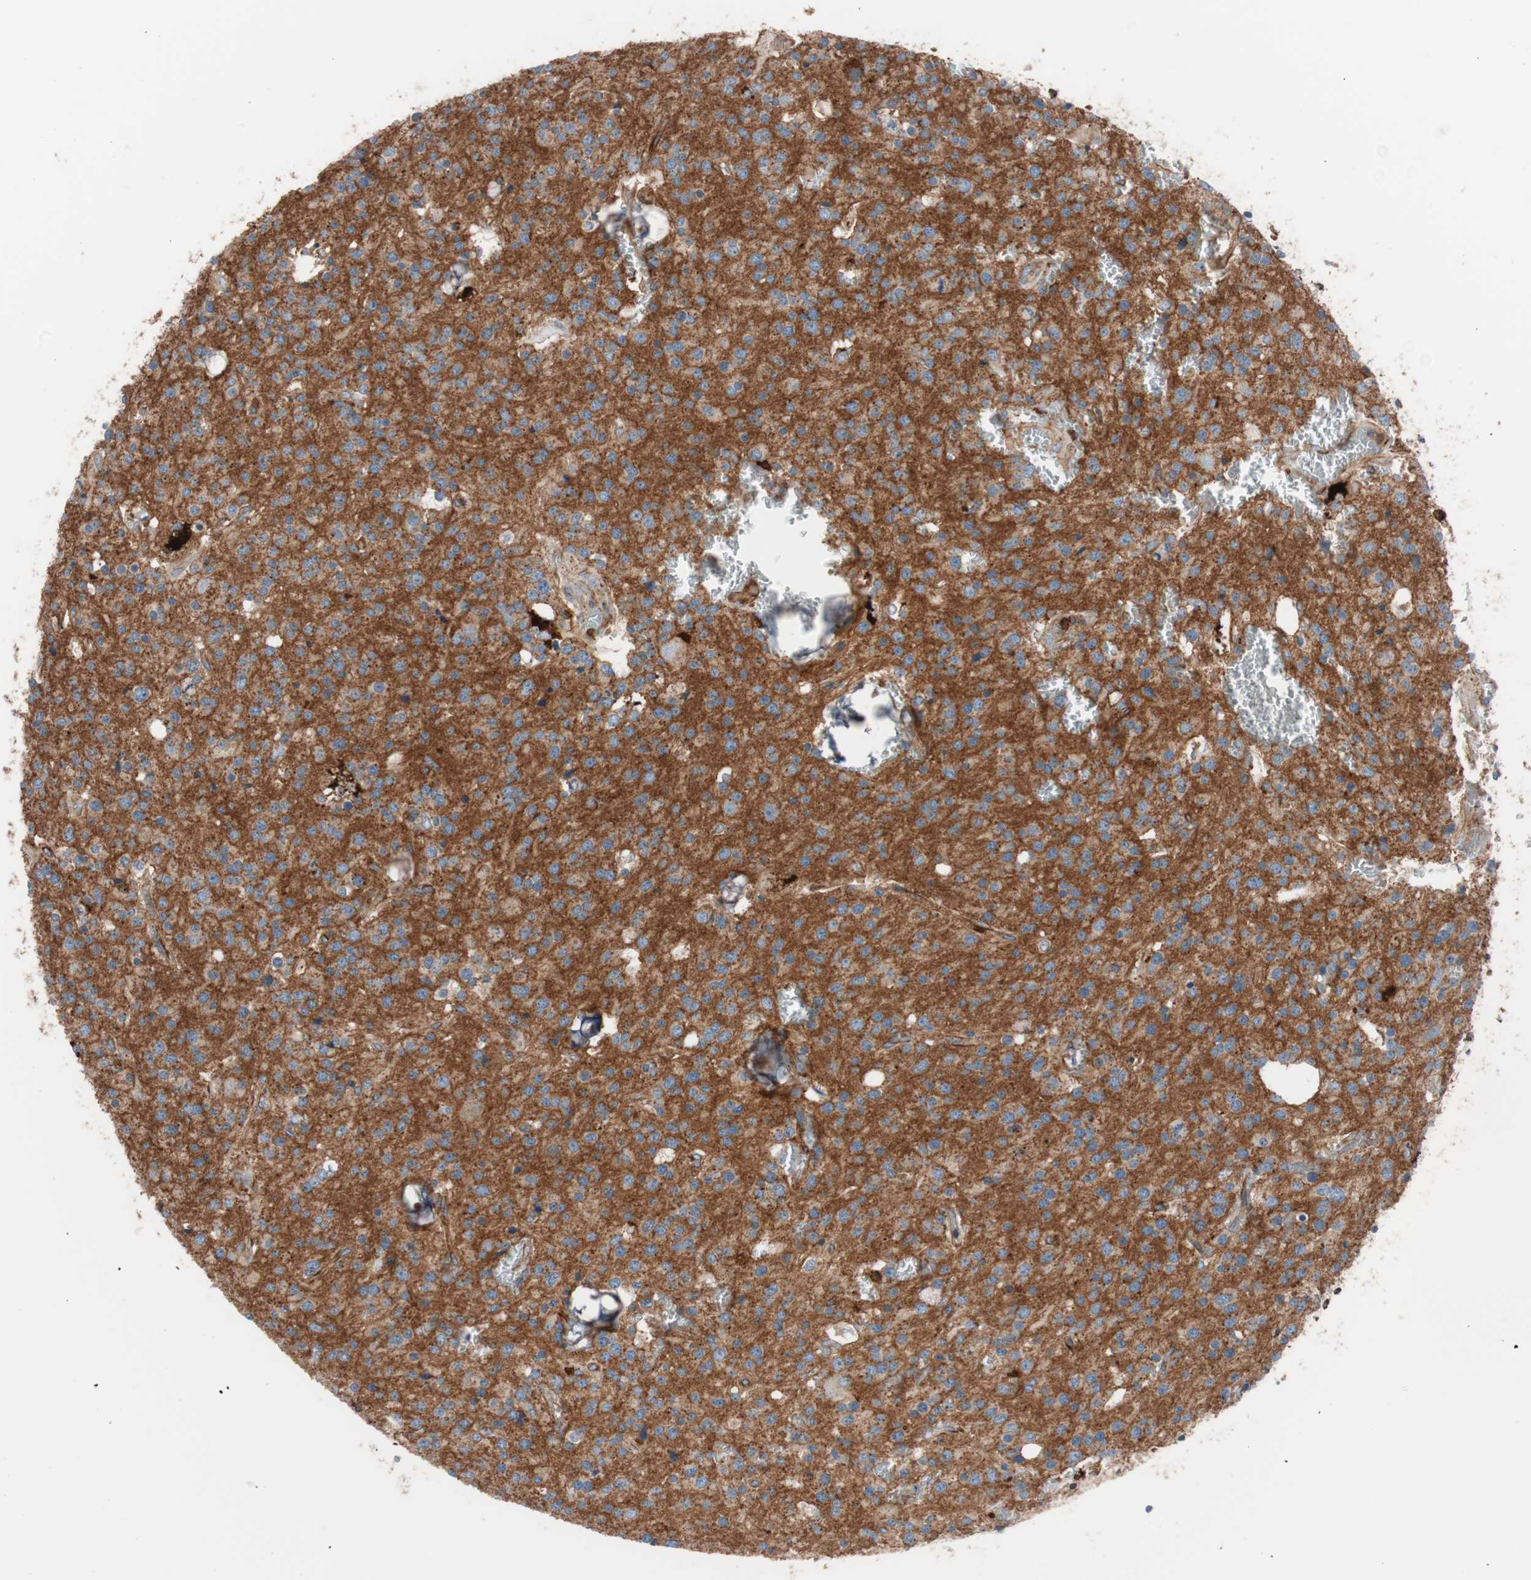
{"staining": {"intensity": "strong", "quantity": ">75%", "location": "cytoplasmic/membranous"}, "tissue": "glioma", "cell_type": "Tumor cells", "image_type": "cancer", "snomed": [{"axis": "morphology", "description": "Glioma, malignant, Low grade"}, {"axis": "topography", "description": "Brain"}], "caption": "A brown stain shows strong cytoplasmic/membranous staining of a protein in glioma tumor cells.", "gene": "FLOT2", "patient": {"sex": "male", "age": 58}}